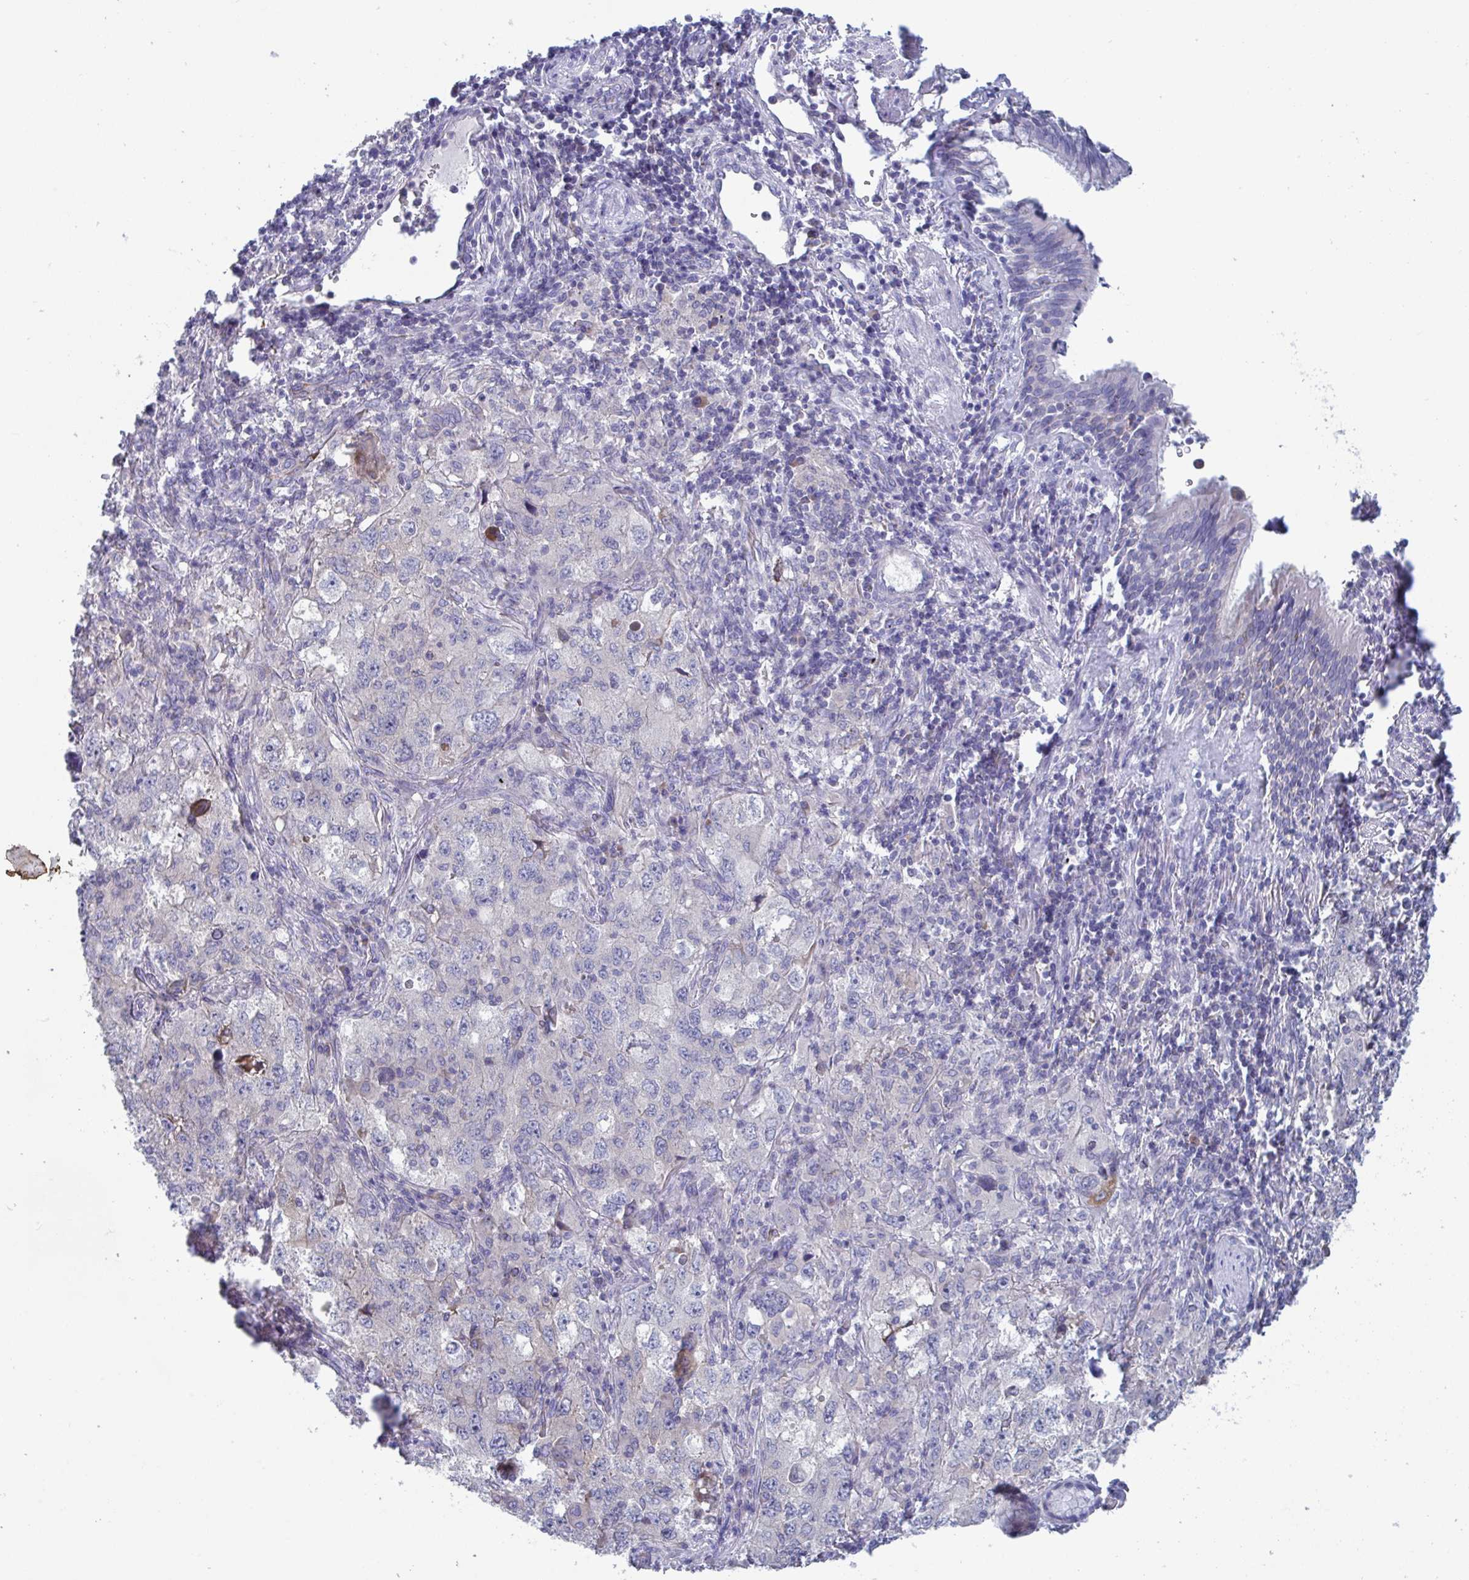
{"staining": {"intensity": "negative", "quantity": "none", "location": "none"}, "tissue": "lung cancer", "cell_type": "Tumor cells", "image_type": "cancer", "snomed": [{"axis": "morphology", "description": "Adenocarcinoma, NOS"}, {"axis": "topography", "description": "Lung"}], "caption": "Immunohistochemical staining of lung adenocarcinoma shows no significant expression in tumor cells.", "gene": "STK26", "patient": {"sex": "female", "age": 57}}